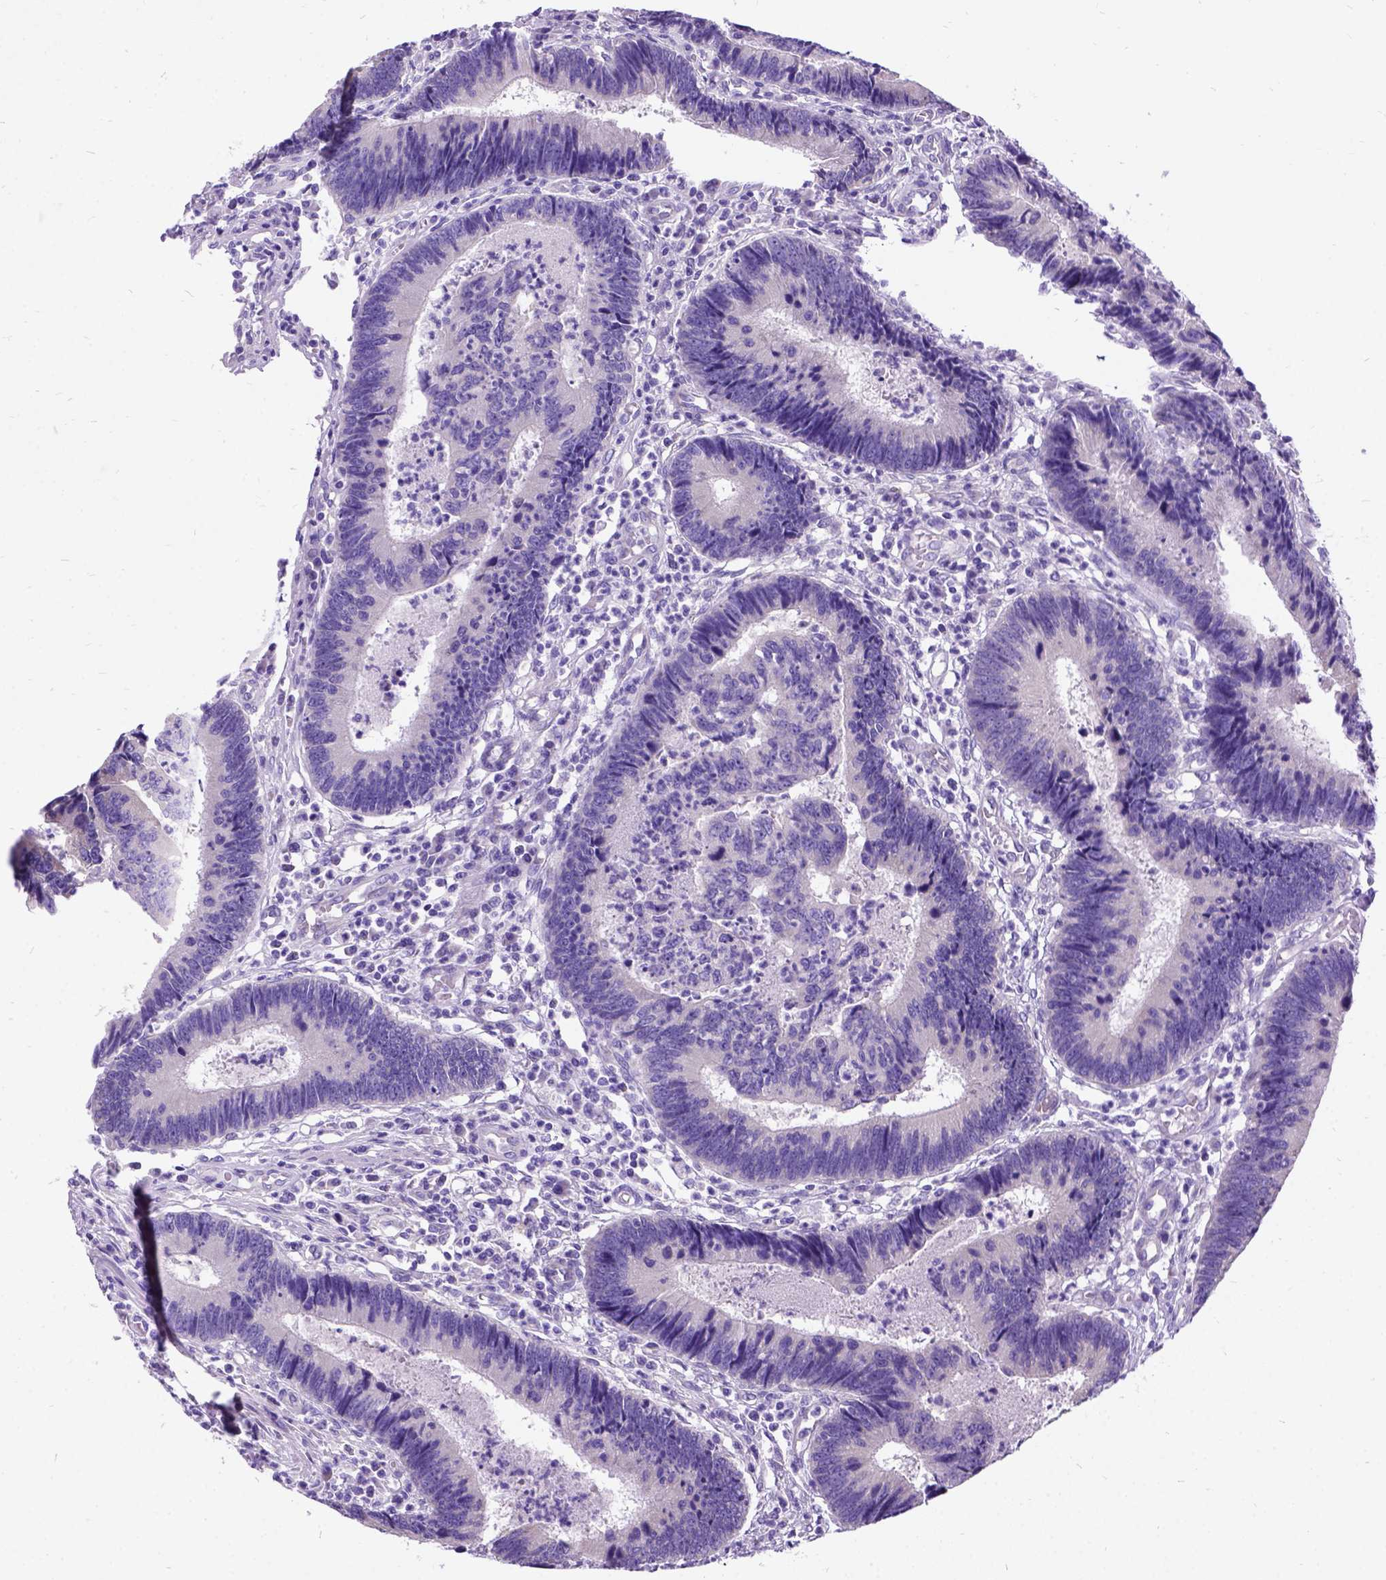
{"staining": {"intensity": "negative", "quantity": "none", "location": "none"}, "tissue": "colorectal cancer", "cell_type": "Tumor cells", "image_type": "cancer", "snomed": [{"axis": "morphology", "description": "Adenocarcinoma, NOS"}, {"axis": "topography", "description": "Colon"}], "caption": "Immunohistochemistry (IHC) of human adenocarcinoma (colorectal) shows no expression in tumor cells. Nuclei are stained in blue.", "gene": "CFAP54", "patient": {"sex": "female", "age": 67}}